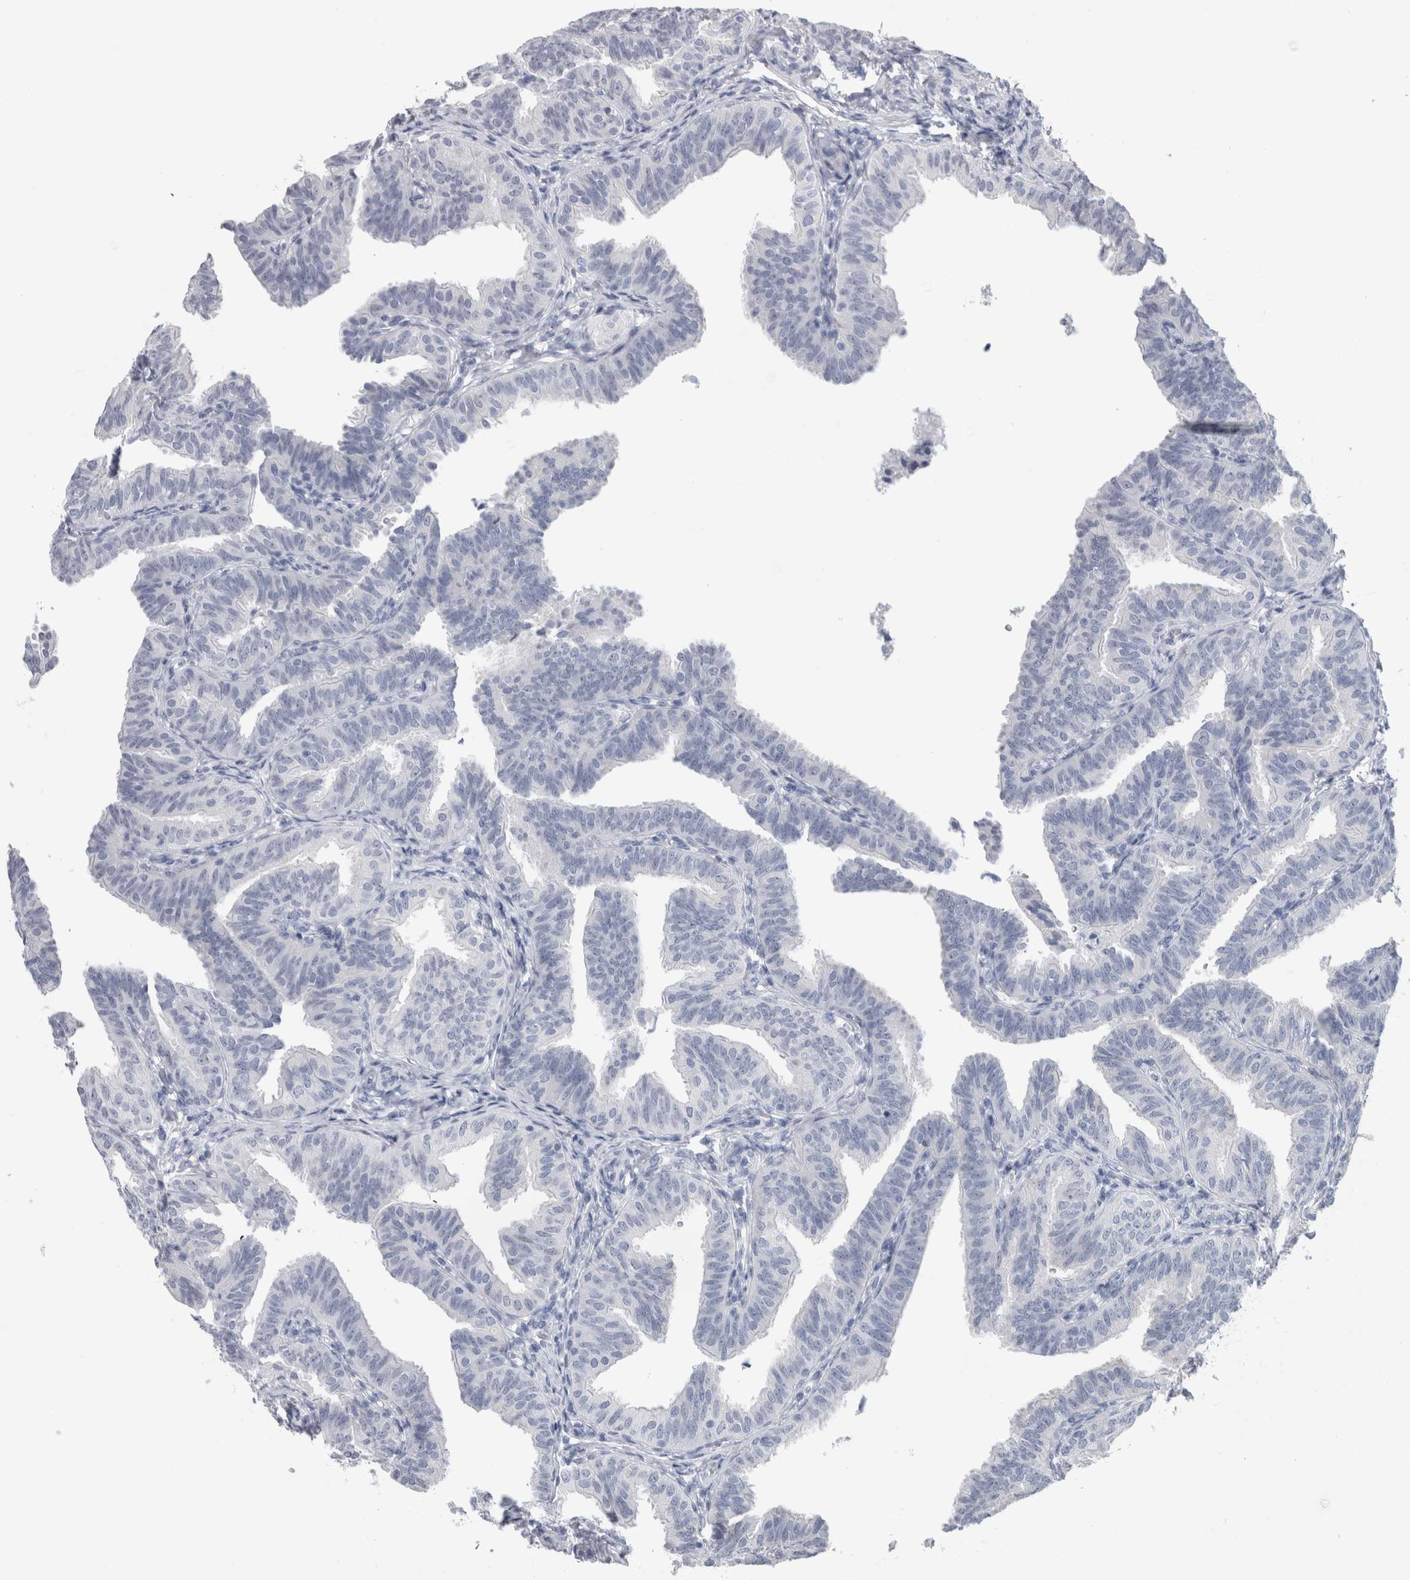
{"staining": {"intensity": "negative", "quantity": "none", "location": "none"}, "tissue": "fallopian tube", "cell_type": "Glandular cells", "image_type": "normal", "snomed": [{"axis": "morphology", "description": "Normal tissue, NOS"}, {"axis": "topography", "description": "Fallopian tube"}], "caption": "Immunohistochemical staining of benign human fallopian tube reveals no significant positivity in glandular cells.", "gene": "ADAM2", "patient": {"sex": "female", "age": 35}}